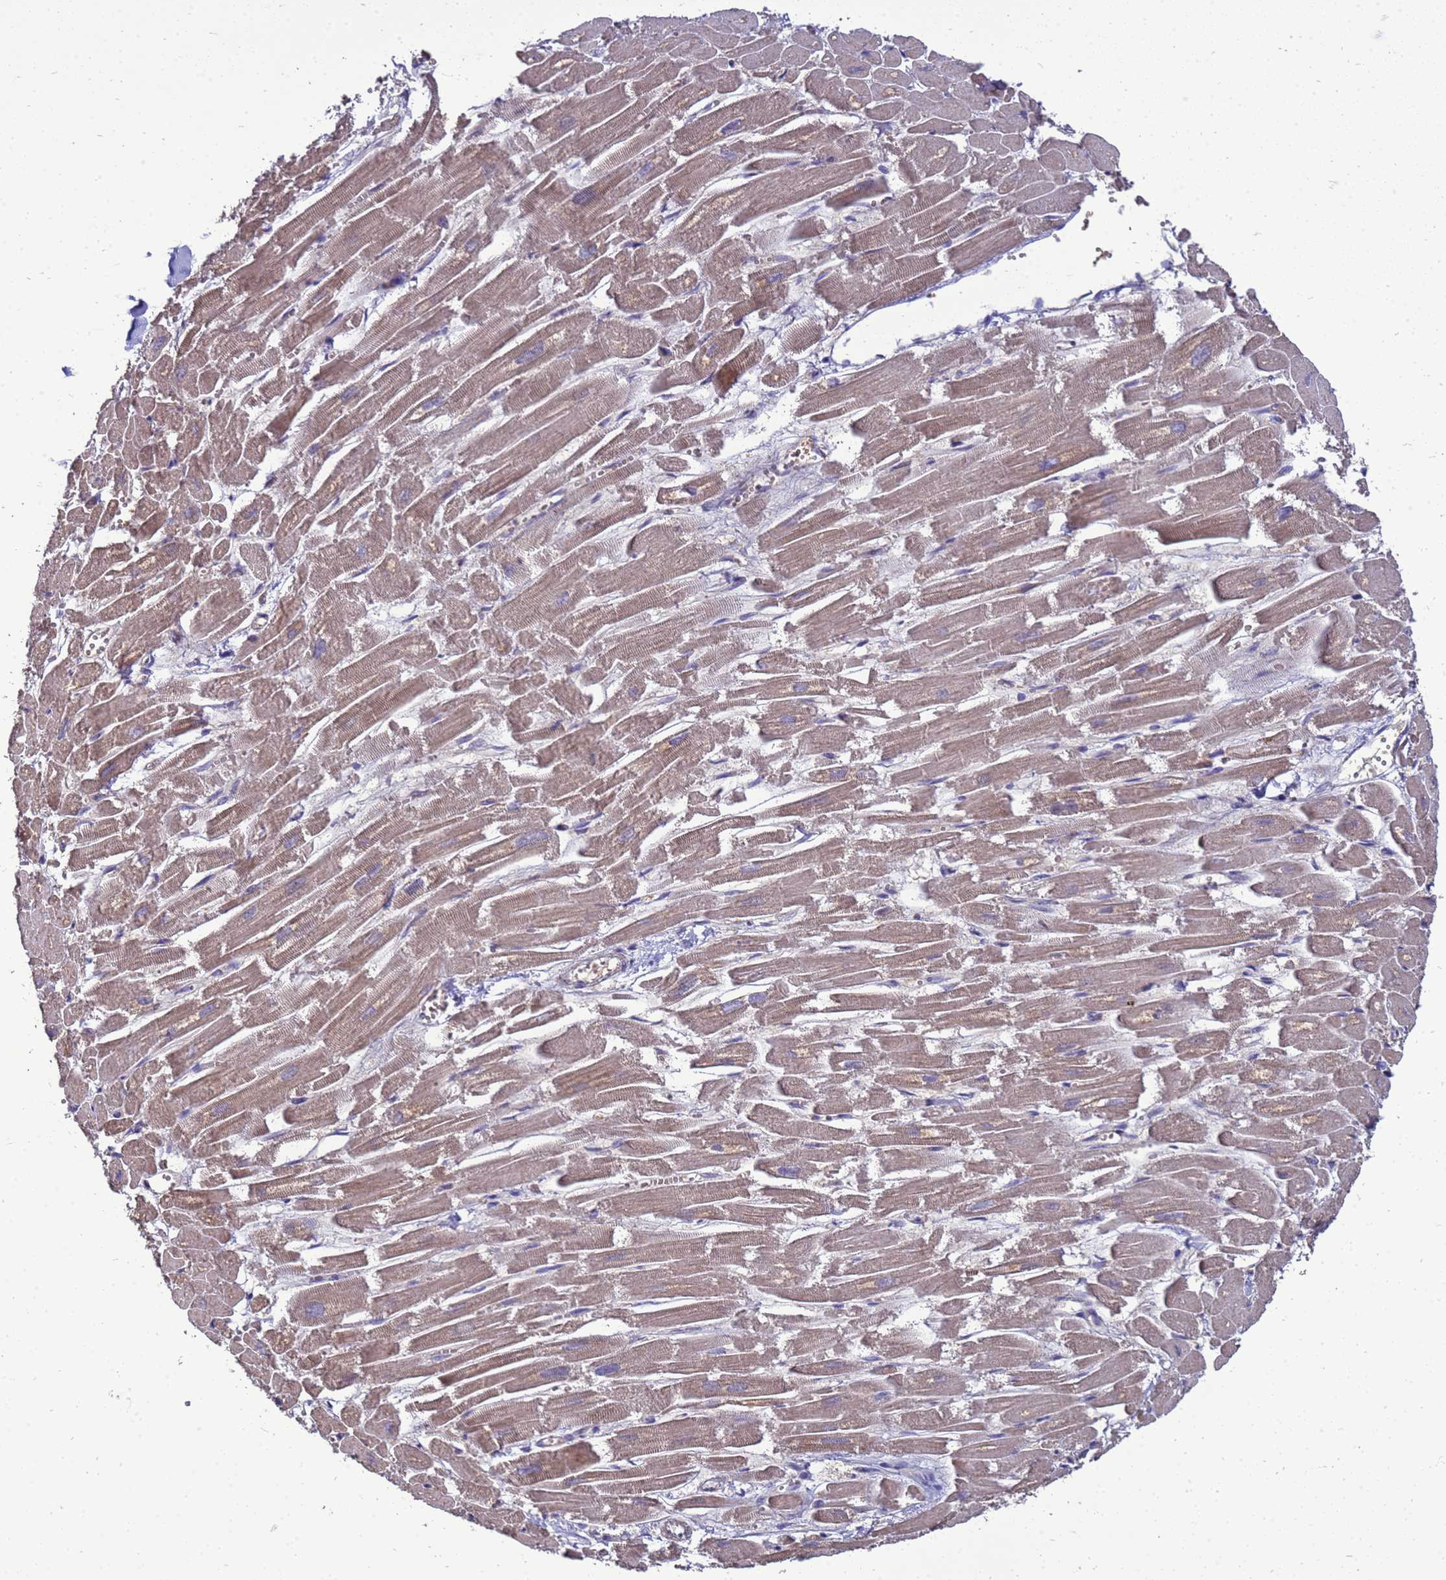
{"staining": {"intensity": "moderate", "quantity": ">75%", "location": "cytoplasmic/membranous"}, "tissue": "heart muscle", "cell_type": "Cardiomyocytes", "image_type": "normal", "snomed": [{"axis": "morphology", "description": "Normal tissue, NOS"}, {"axis": "topography", "description": "Heart"}], "caption": "Heart muscle stained with DAB (3,3'-diaminobenzidine) immunohistochemistry (IHC) shows medium levels of moderate cytoplasmic/membranous staining in approximately >75% of cardiomyocytes.", "gene": "EIF4EBP3", "patient": {"sex": "male", "age": 54}}